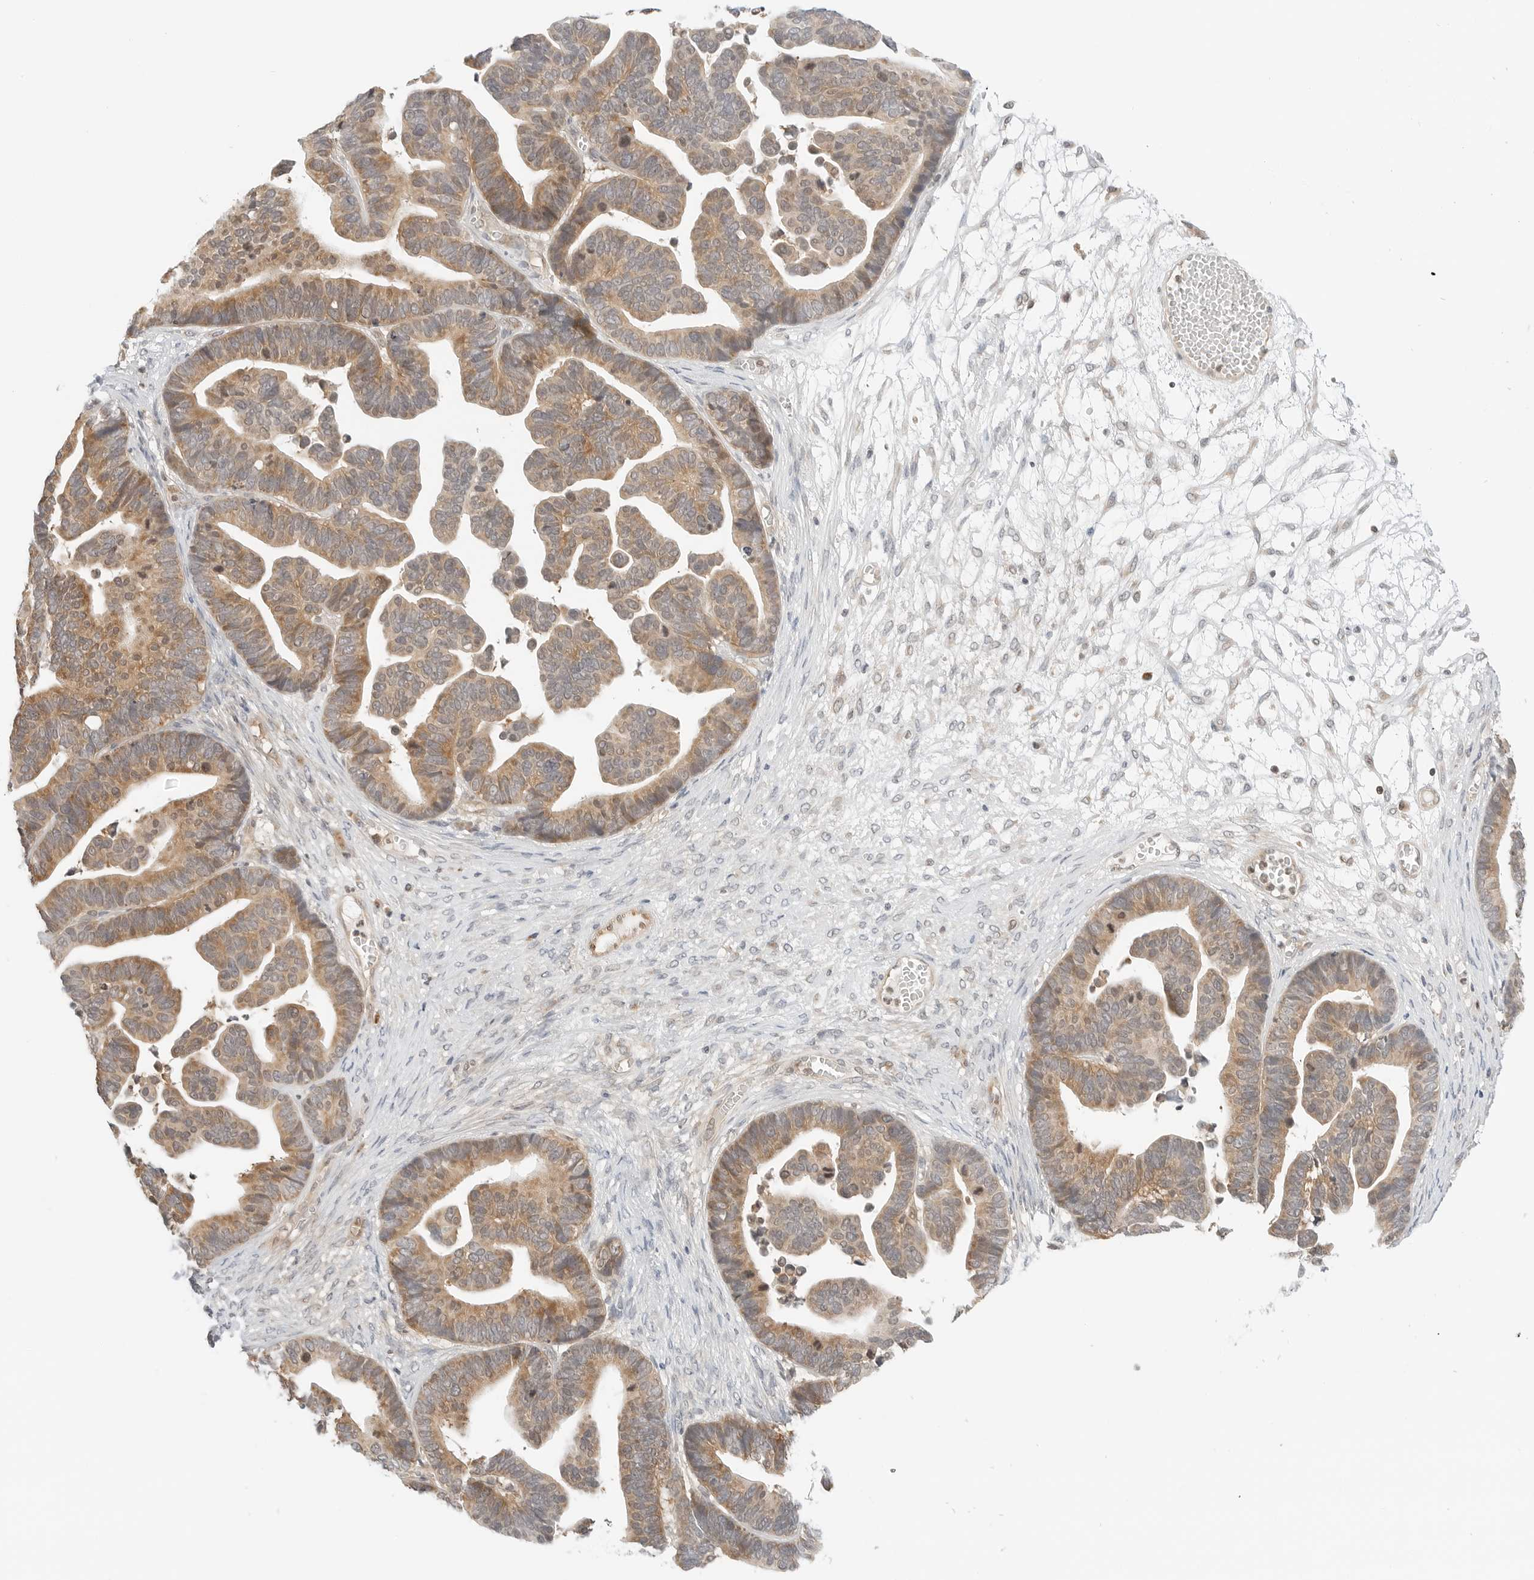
{"staining": {"intensity": "moderate", "quantity": ">75%", "location": "cytoplasmic/membranous"}, "tissue": "ovarian cancer", "cell_type": "Tumor cells", "image_type": "cancer", "snomed": [{"axis": "morphology", "description": "Cystadenocarcinoma, serous, NOS"}, {"axis": "topography", "description": "Ovary"}], "caption": "Ovarian serous cystadenocarcinoma stained with a brown dye demonstrates moderate cytoplasmic/membranous positive expression in about >75% of tumor cells.", "gene": "IQCC", "patient": {"sex": "female", "age": 56}}